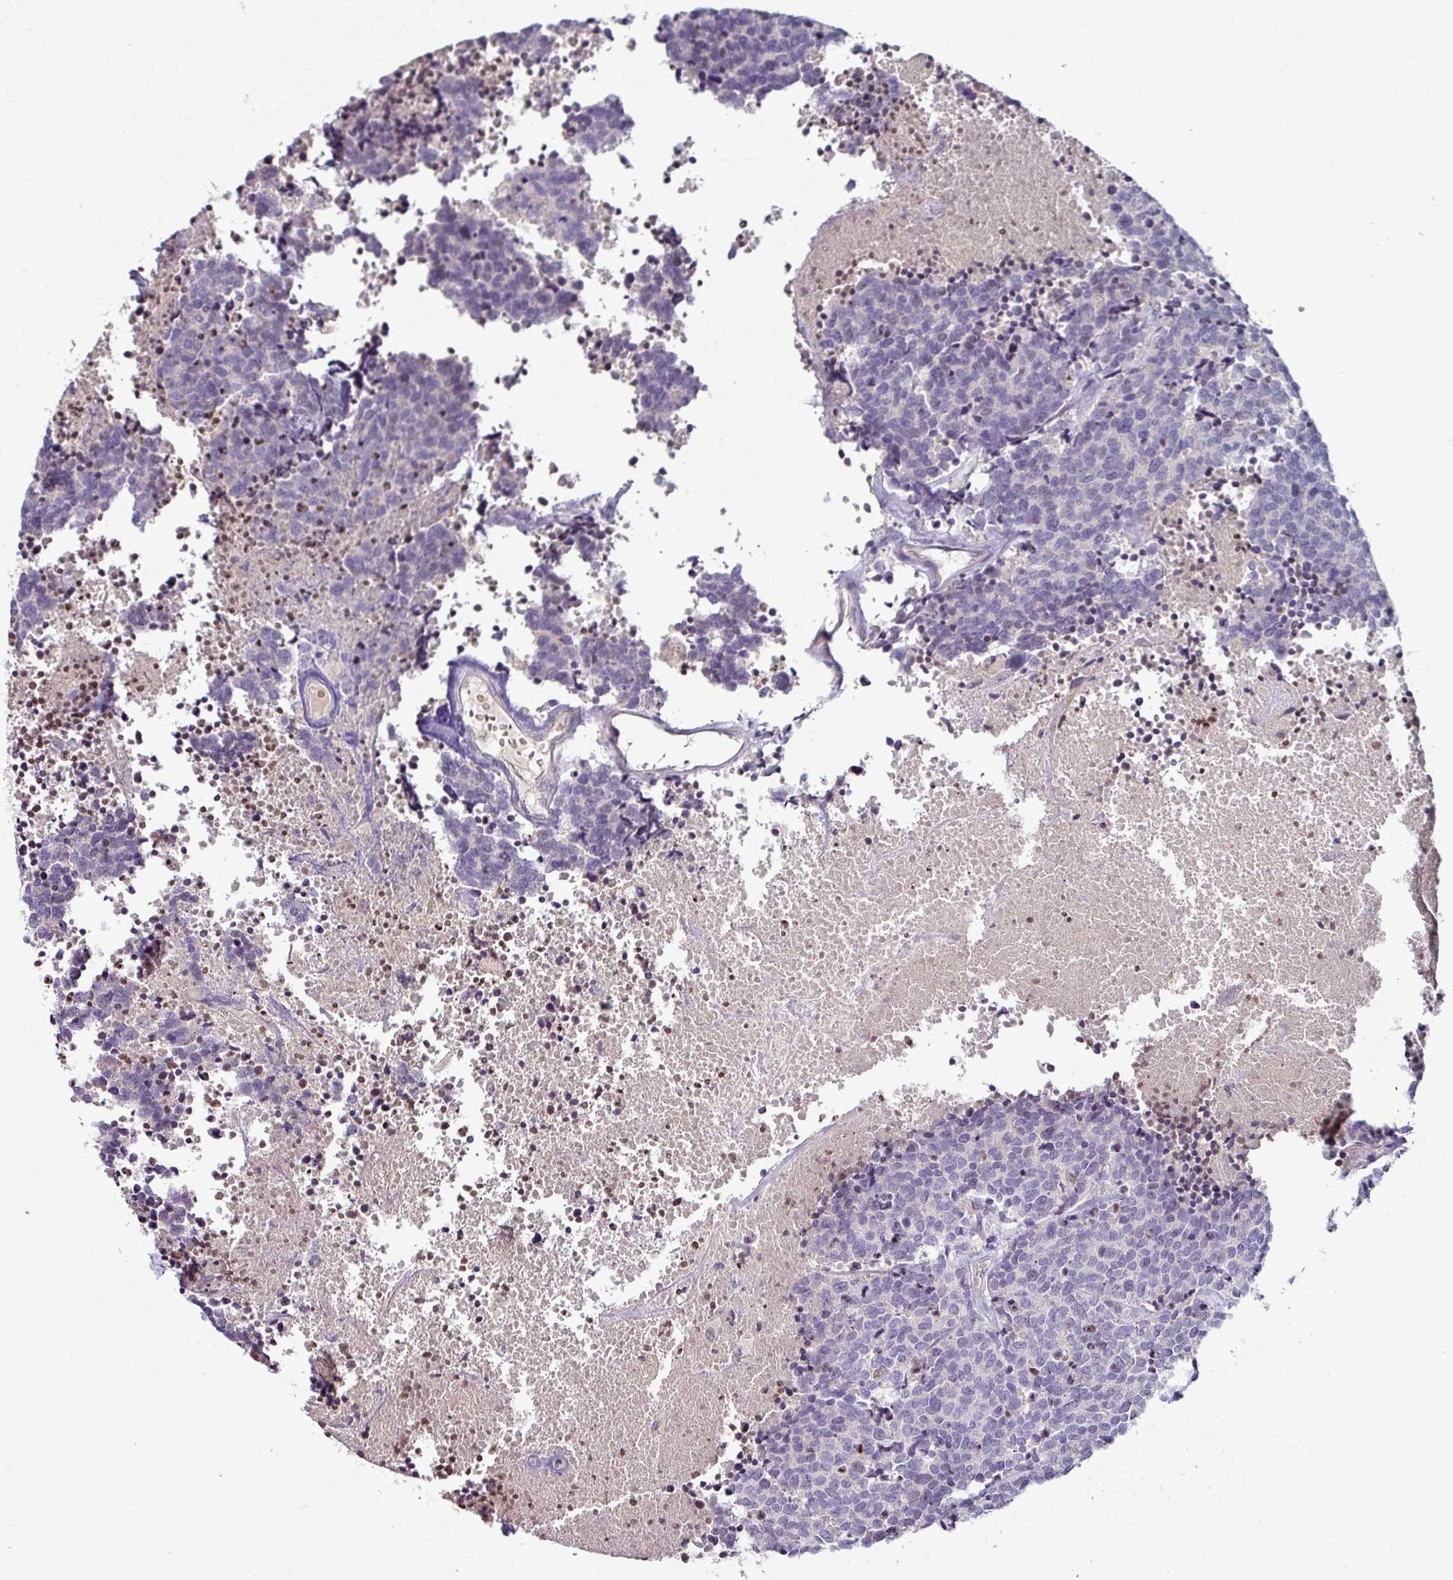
{"staining": {"intensity": "negative", "quantity": "none", "location": "none"}, "tissue": "carcinoid", "cell_type": "Tumor cells", "image_type": "cancer", "snomed": [{"axis": "morphology", "description": "Carcinoid, malignant, NOS"}, {"axis": "topography", "description": "Skin"}], "caption": "Tumor cells show no significant positivity in carcinoid.", "gene": "SLC5A10", "patient": {"sex": "female", "age": 79}}